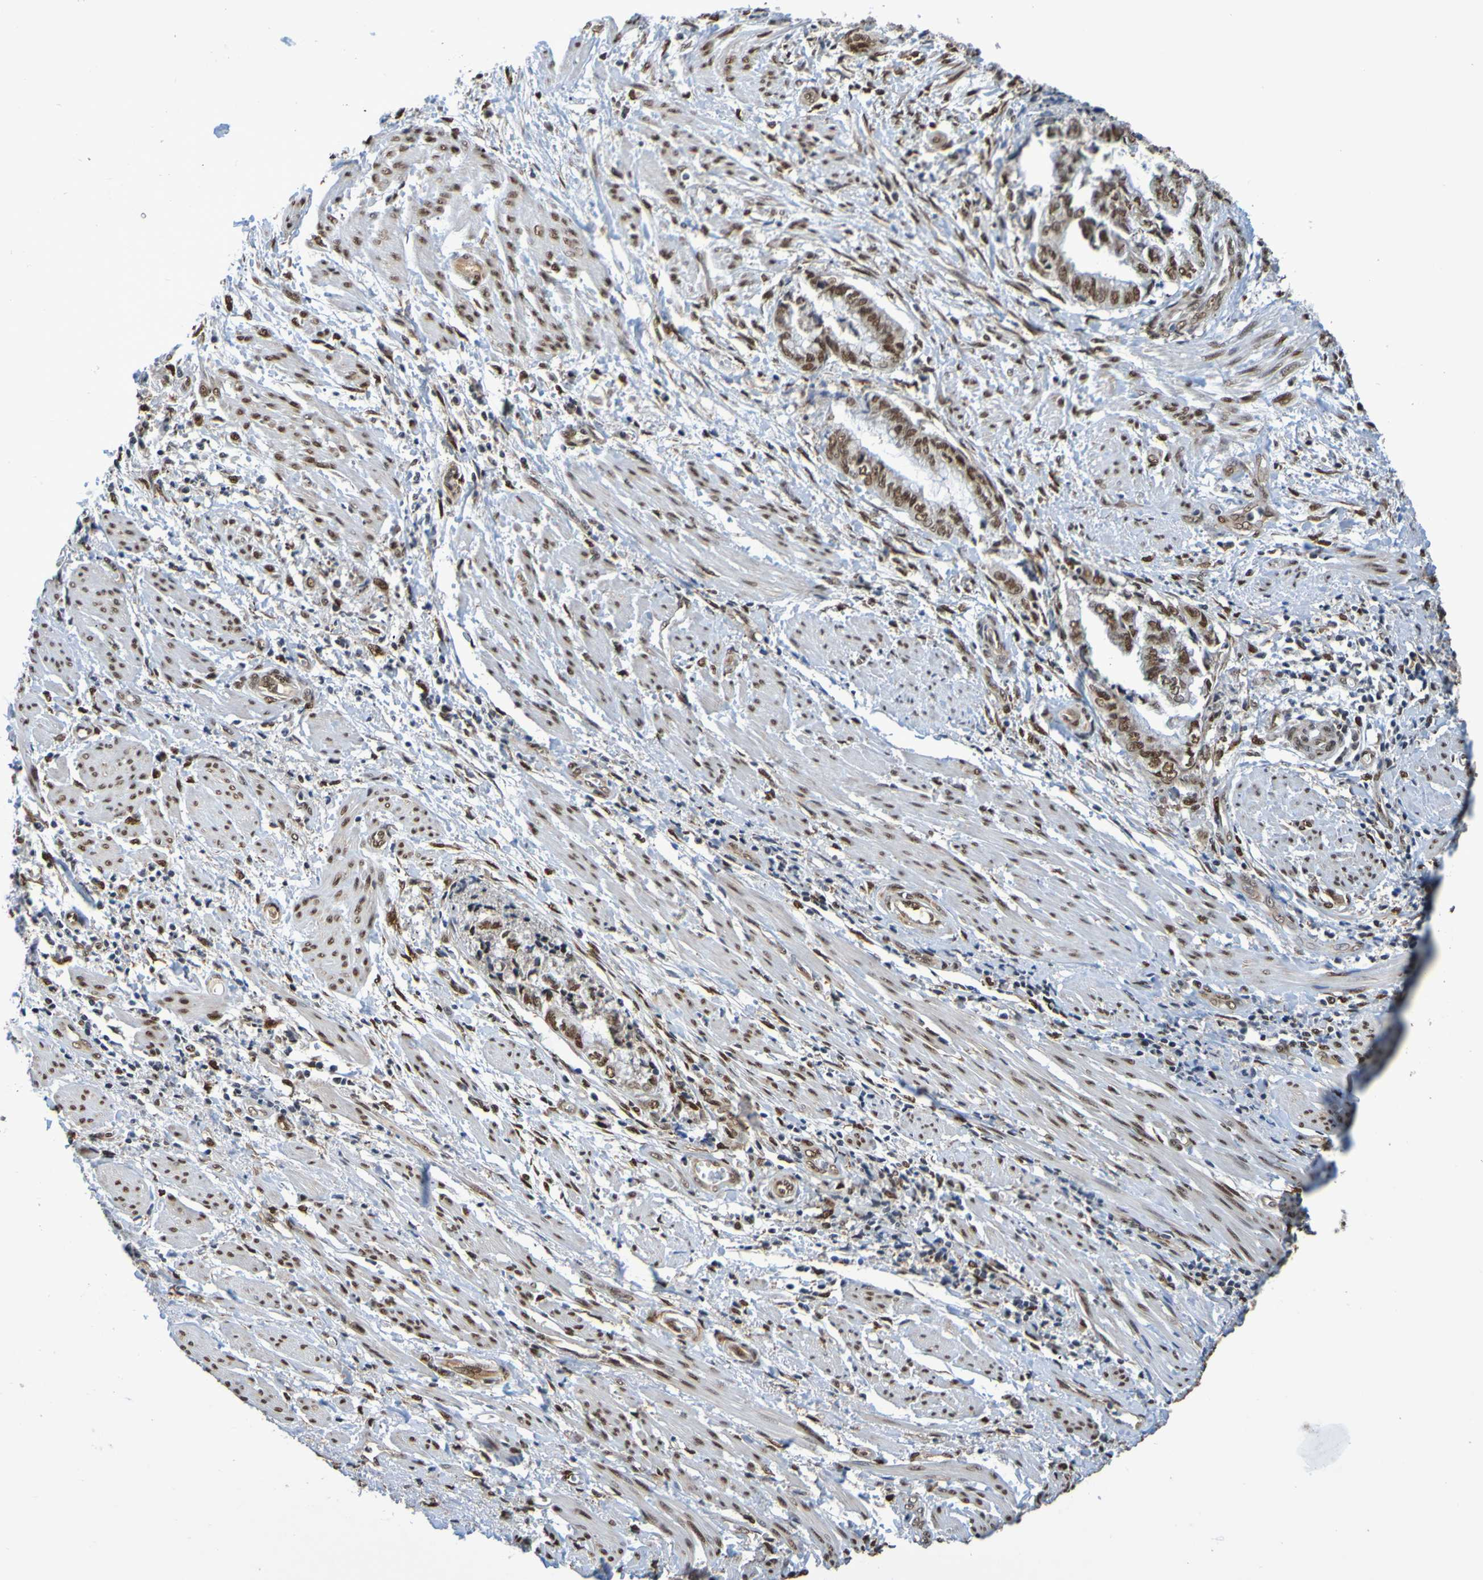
{"staining": {"intensity": "moderate", "quantity": ">75%", "location": "nuclear"}, "tissue": "endometrial cancer", "cell_type": "Tumor cells", "image_type": "cancer", "snomed": [{"axis": "morphology", "description": "Necrosis, NOS"}, {"axis": "morphology", "description": "Adenocarcinoma, NOS"}, {"axis": "topography", "description": "Endometrium"}], "caption": "Protein staining of endometrial adenocarcinoma tissue exhibits moderate nuclear positivity in about >75% of tumor cells. Immunohistochemistry (ihc) stains the protein in brown and the nuclei are stained blue.", "gene": "HDAC2", "patient": {"sex": "female", "age": 79}}